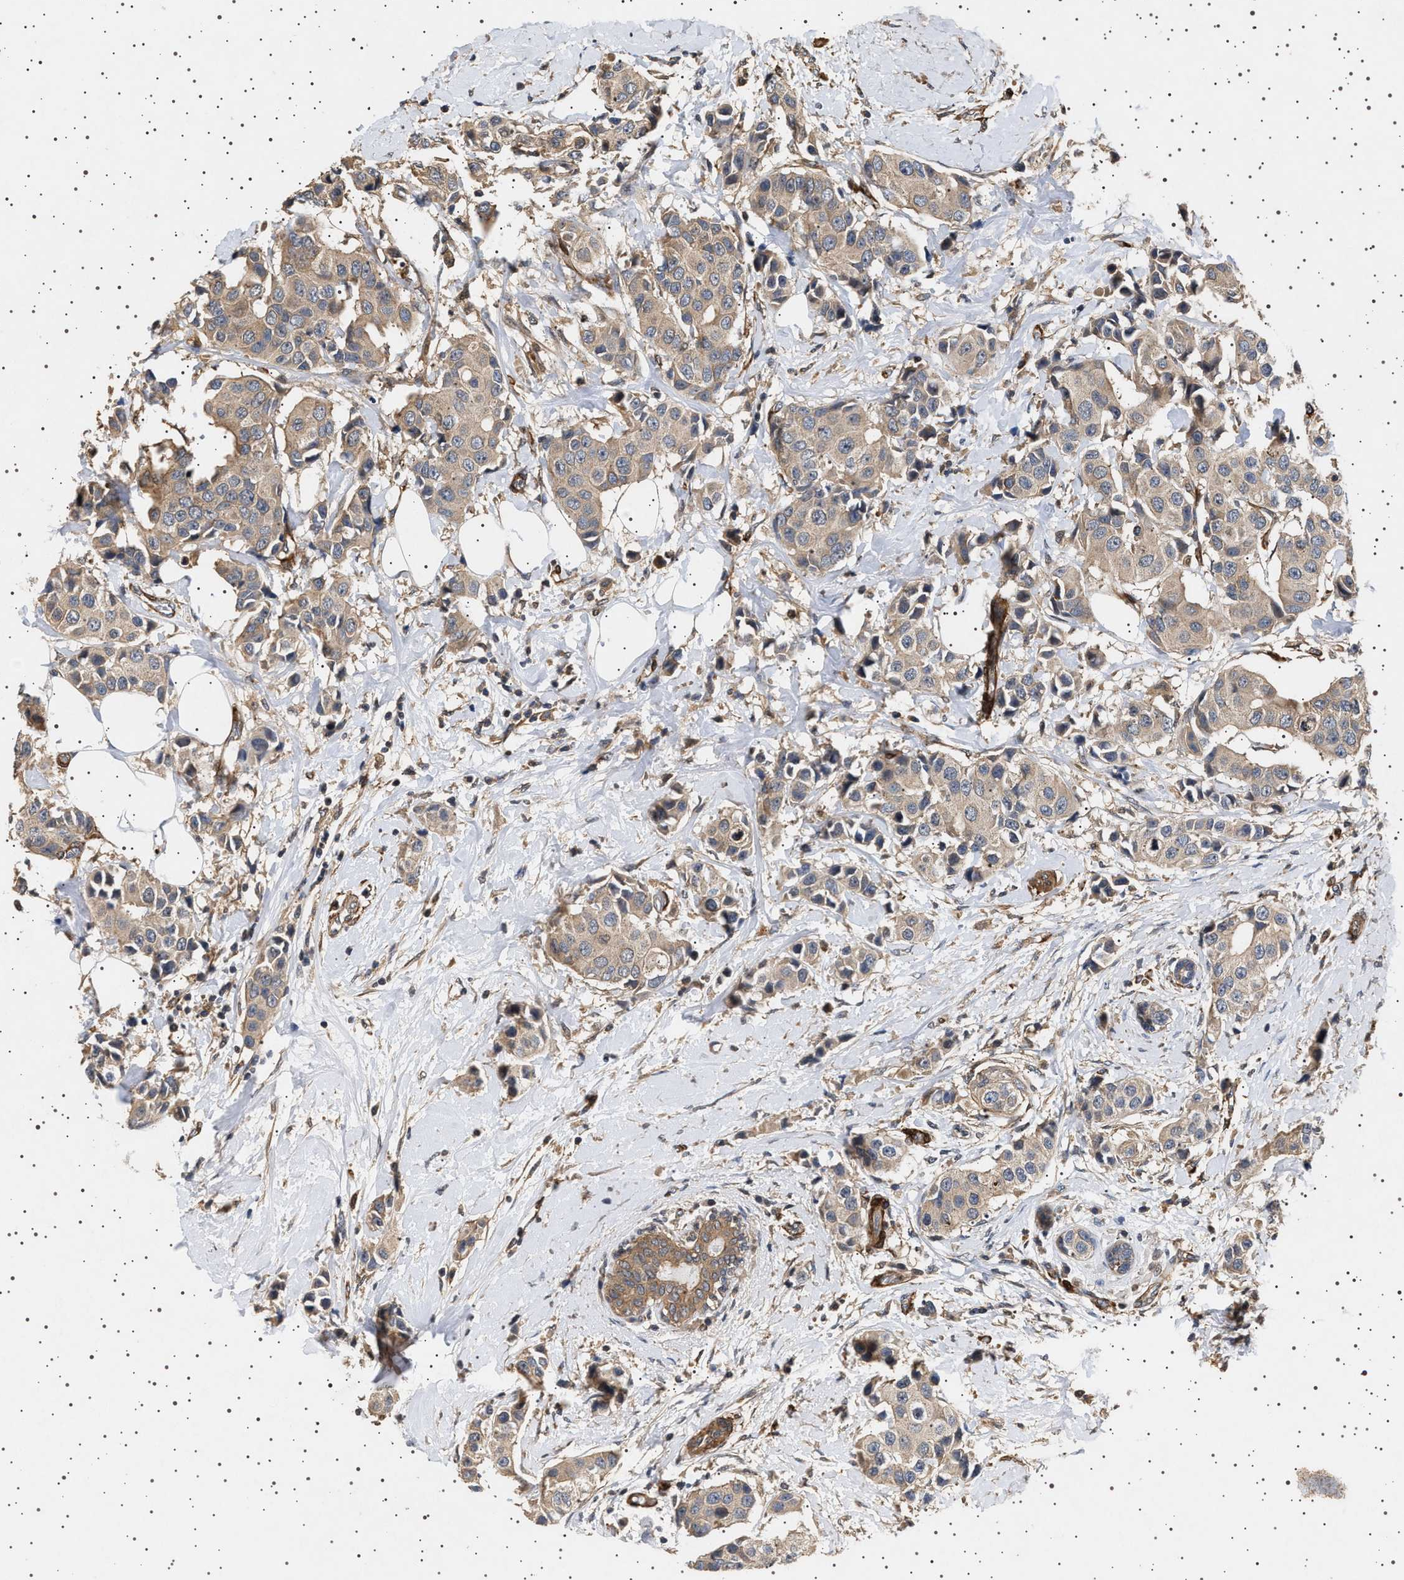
{"staining": {"intensity": "weak", "quantity": ">75%", "location": "cytoplasmic/membranous"}, "tissue": "breast cancer", "cell_type": "Tumor cells", "image_type": "cancer", "snomed": [{"axis": "morphology", "description": "Normal tissue, NOS"}, {"axis": "morphology", "description": "Duct carcinoma"}, {"axis": "topography", "description": "Breast"}], "caption": "Protein staining by immunohistochemistry (IHC) exhibits weak cytoplasmic/membranous positivity in about >75% of tumor cells in breast cancer.", "gene": "GUCY1B1", "patient": {"sex": "female", "age": 39}}